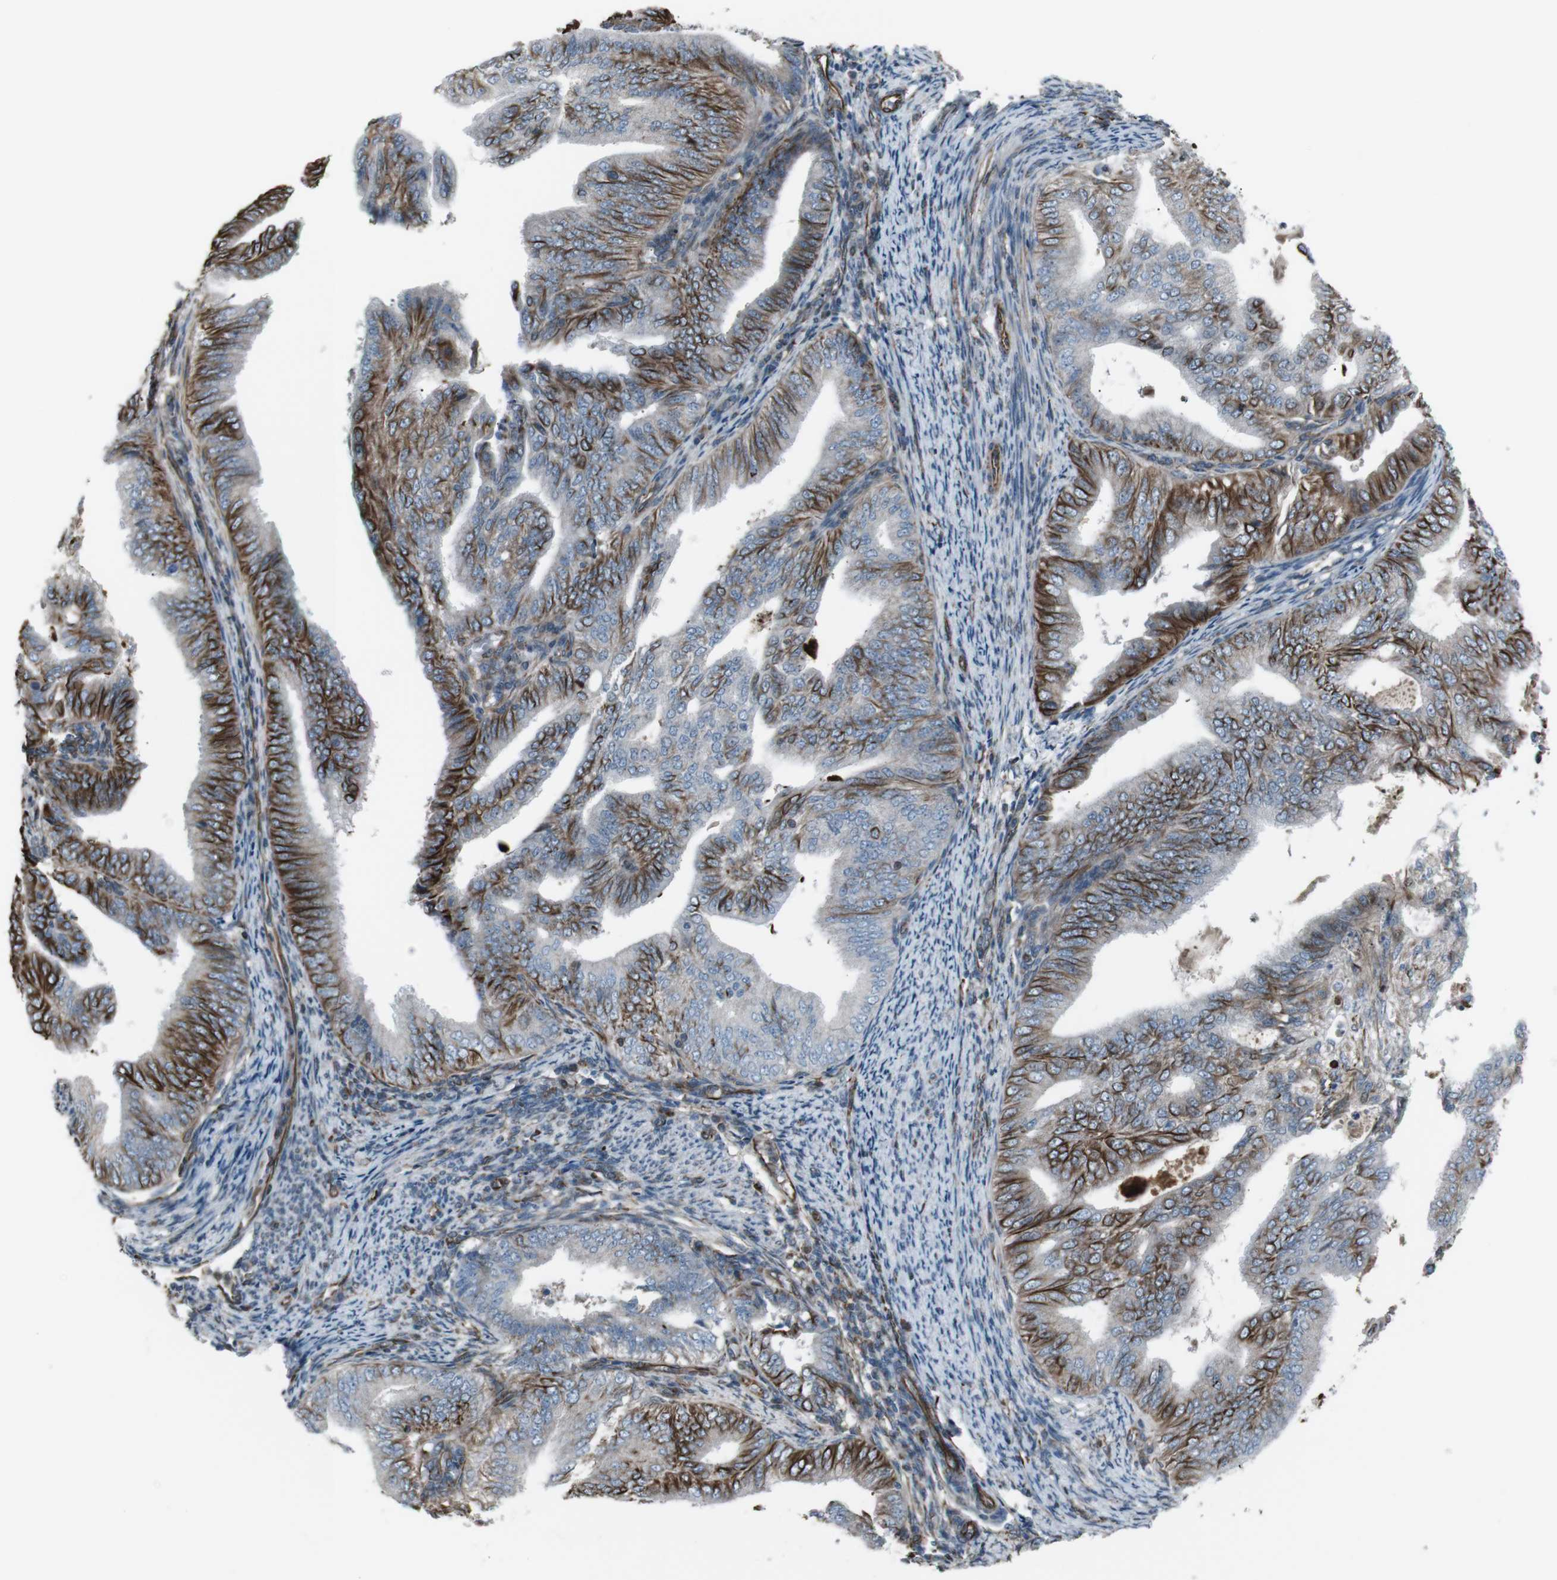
{"staining": {"intensity": "strong", "quantity": ">75%", "location": "cytoplasmic/membranous"}, "tissue": "endometrial cancer", "cell_type": "Tumor cells", "image_type": "cancer", "snomed": [{"axis": "morphology", "description": "Adenocarcinoma, NOS"}, {"axis": "topography", "description": "Endometrium"}], "caption": "A brown stain highlights strong cytoplasmic/membranous expression of a protein in human adenocarcinoma (endometrial) tumor cells. Immunohistochemistry (ihc) stains the protein in brown and the nuclei are stained blue.", "gene": "TMEM141", "patient": {"sex": "female", "age": 58}}